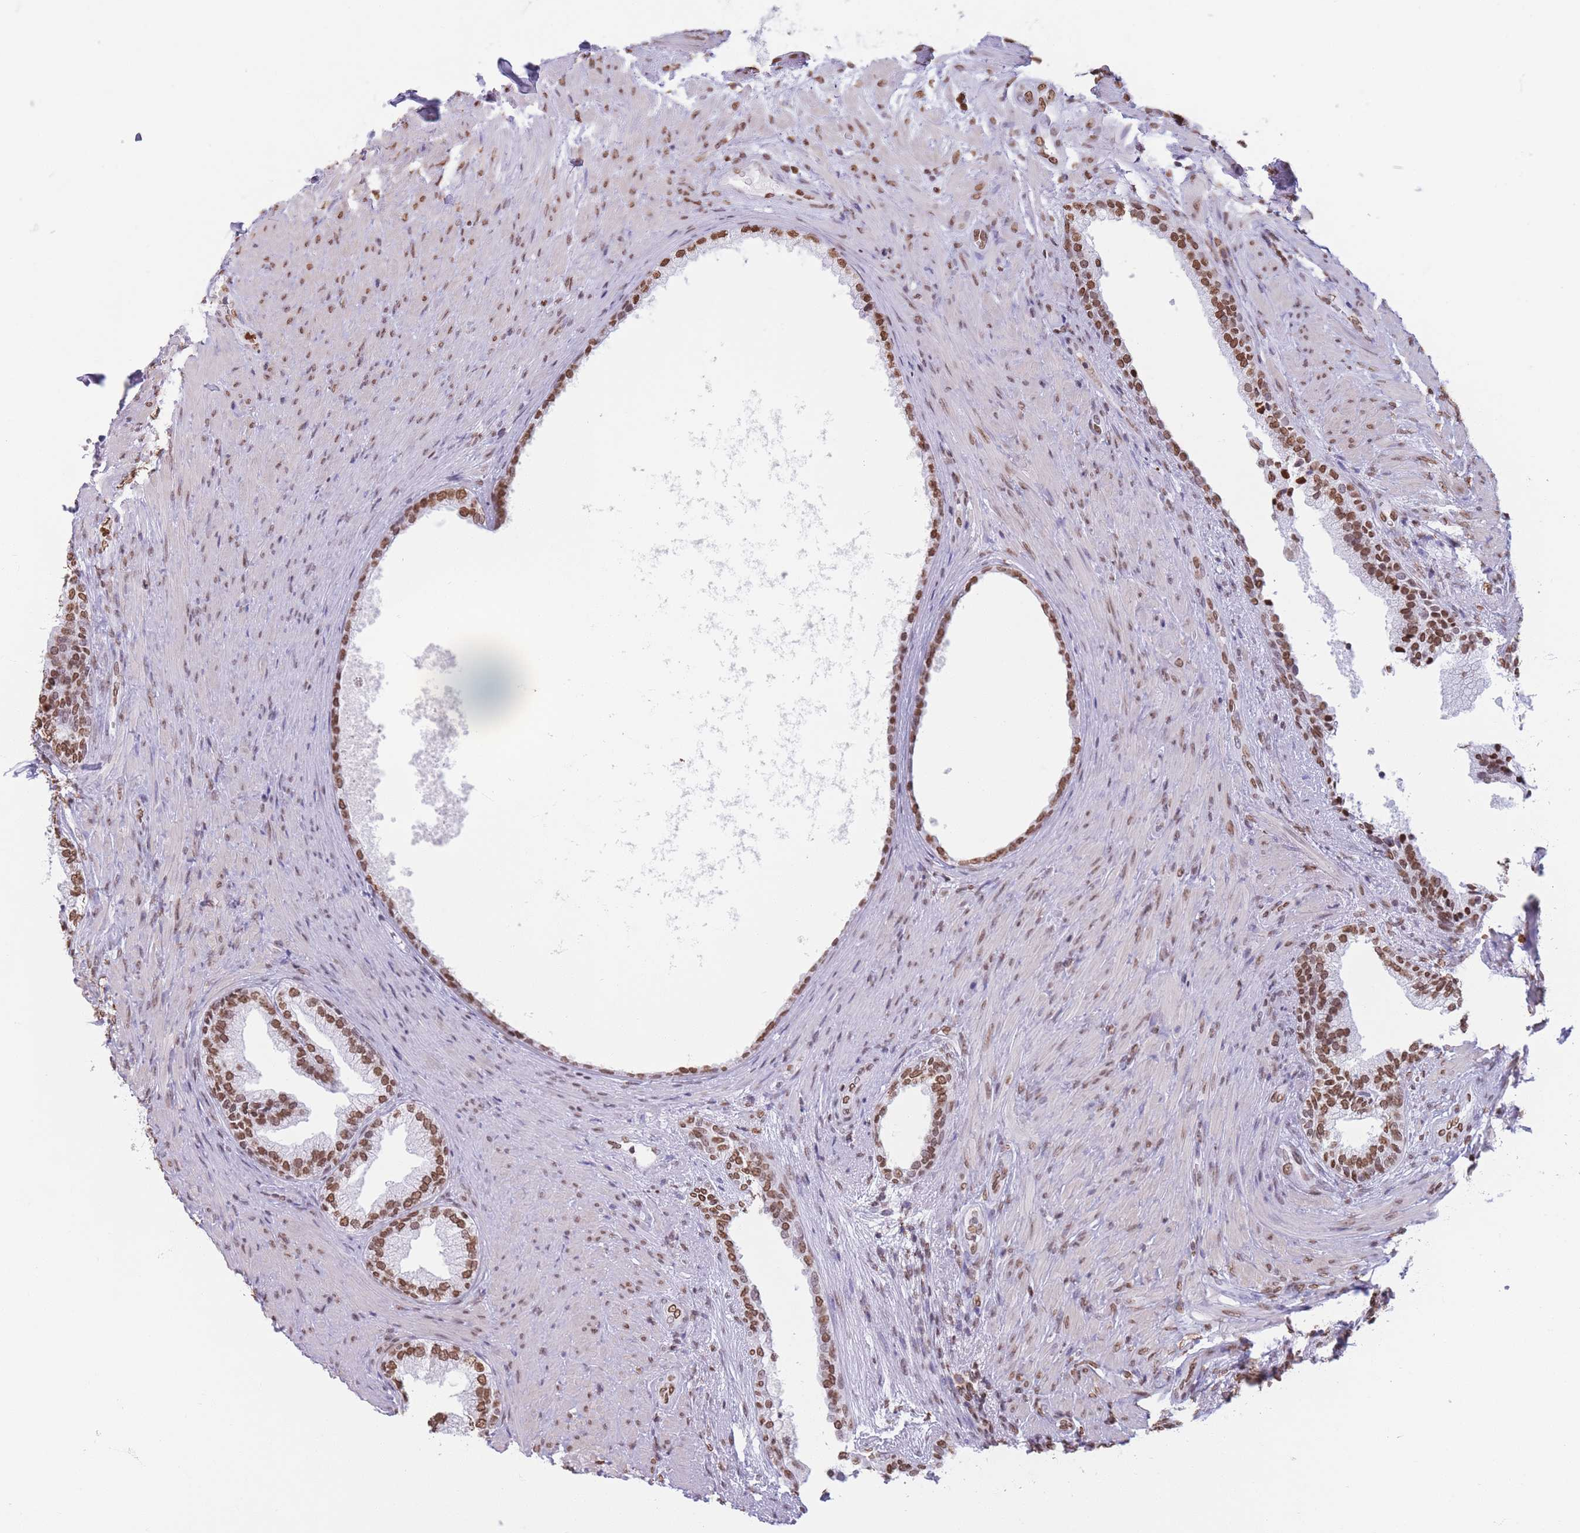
{"staining": {"intensity": "moderate", "quantity": ">75%", "location": "nuclear"}, "tissue": "prostate", "cell_type": "Glandular cells", "image_type": "normal", "snomed": [{"axis": "morphology", "description": "Normal tissue, NOS"}, {"axis": "topography", "description": "Prostate"}], "caption": "Protein staining of benign prostate demonstrates moderate nuclear expression in about >75% of glandular cells. Immunohistochemistry (ihc) stains the protein of interest in brown and the nuclei are stained blue.", "gene": "RYK", "patient": {"sex": "male", "age": 76}}